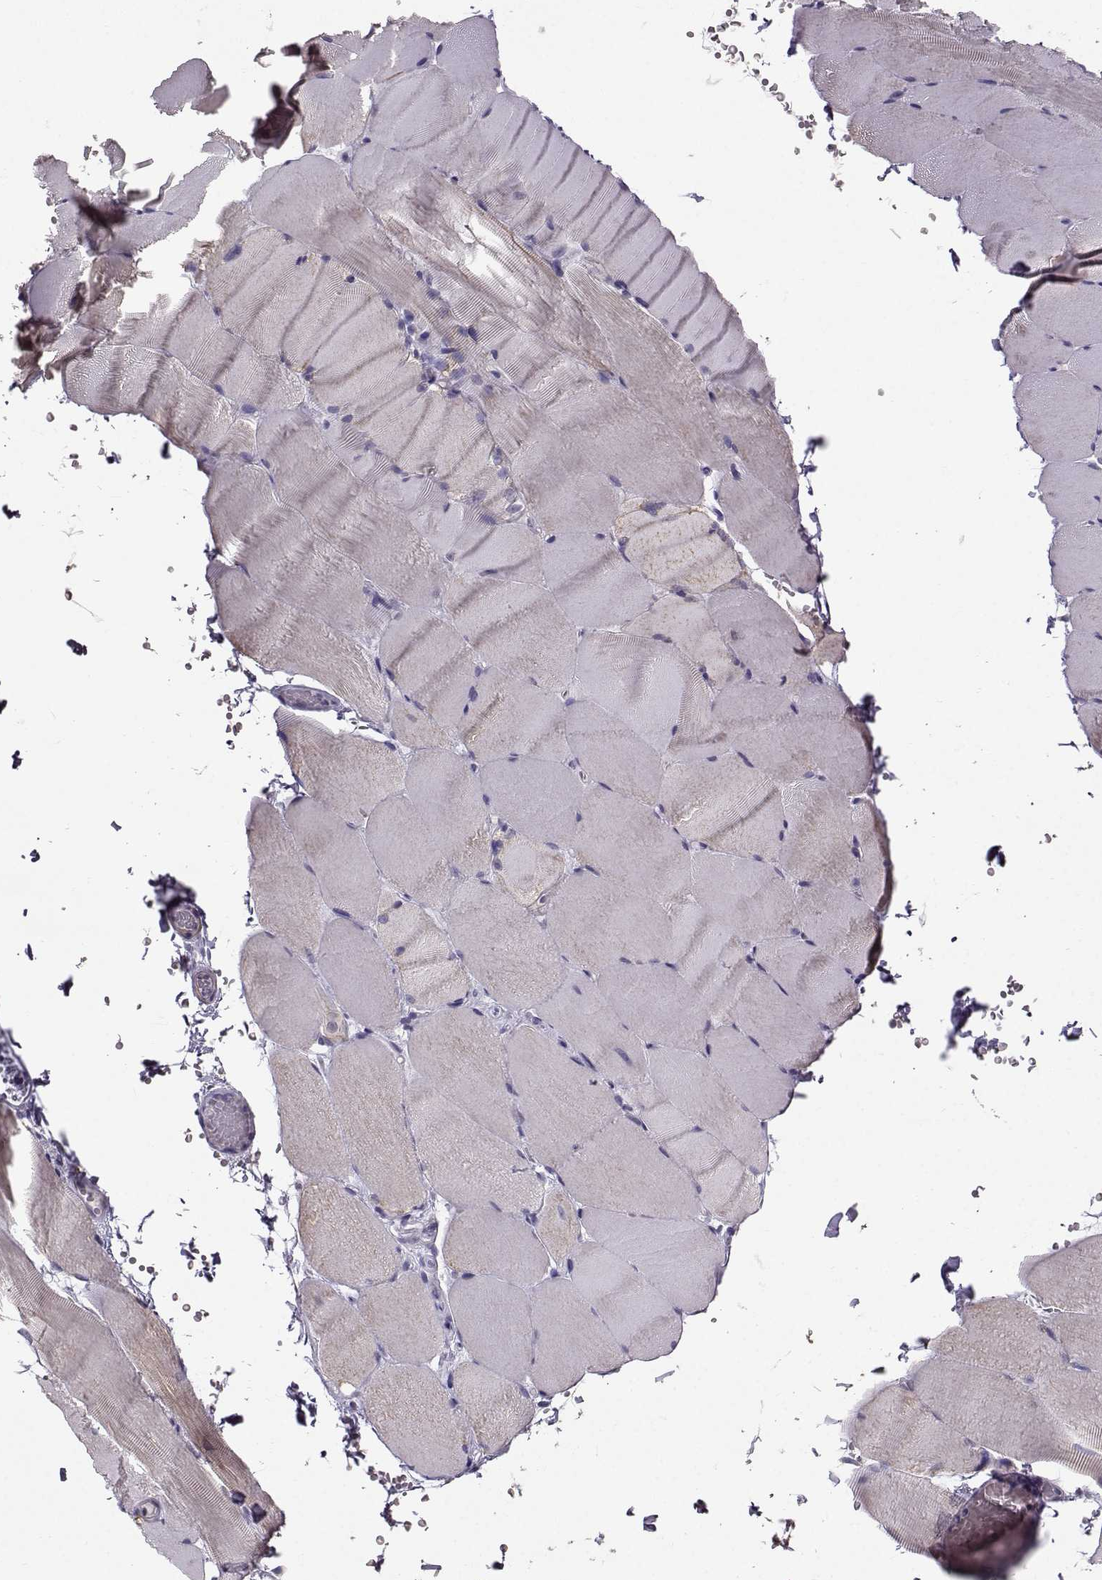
{"staining": {"intensity": "negative", "quantity": "none", "location": "none"}, "tissue": "skeletal muscle", "cell_type": "Myocytes", "image_type": "normal", "snomed": [{"axis": "morphology", "description": "Normal tissue, NOS"}, {"axis": "topography", "description": "Skeletal muscle"}], "caption": "Protein analysis of unremarkable skeletal muscle demonstrates no significant staining in myocytes.", "gene": "TSPYL5", "patient": {"sex": "female", "age": 37}}